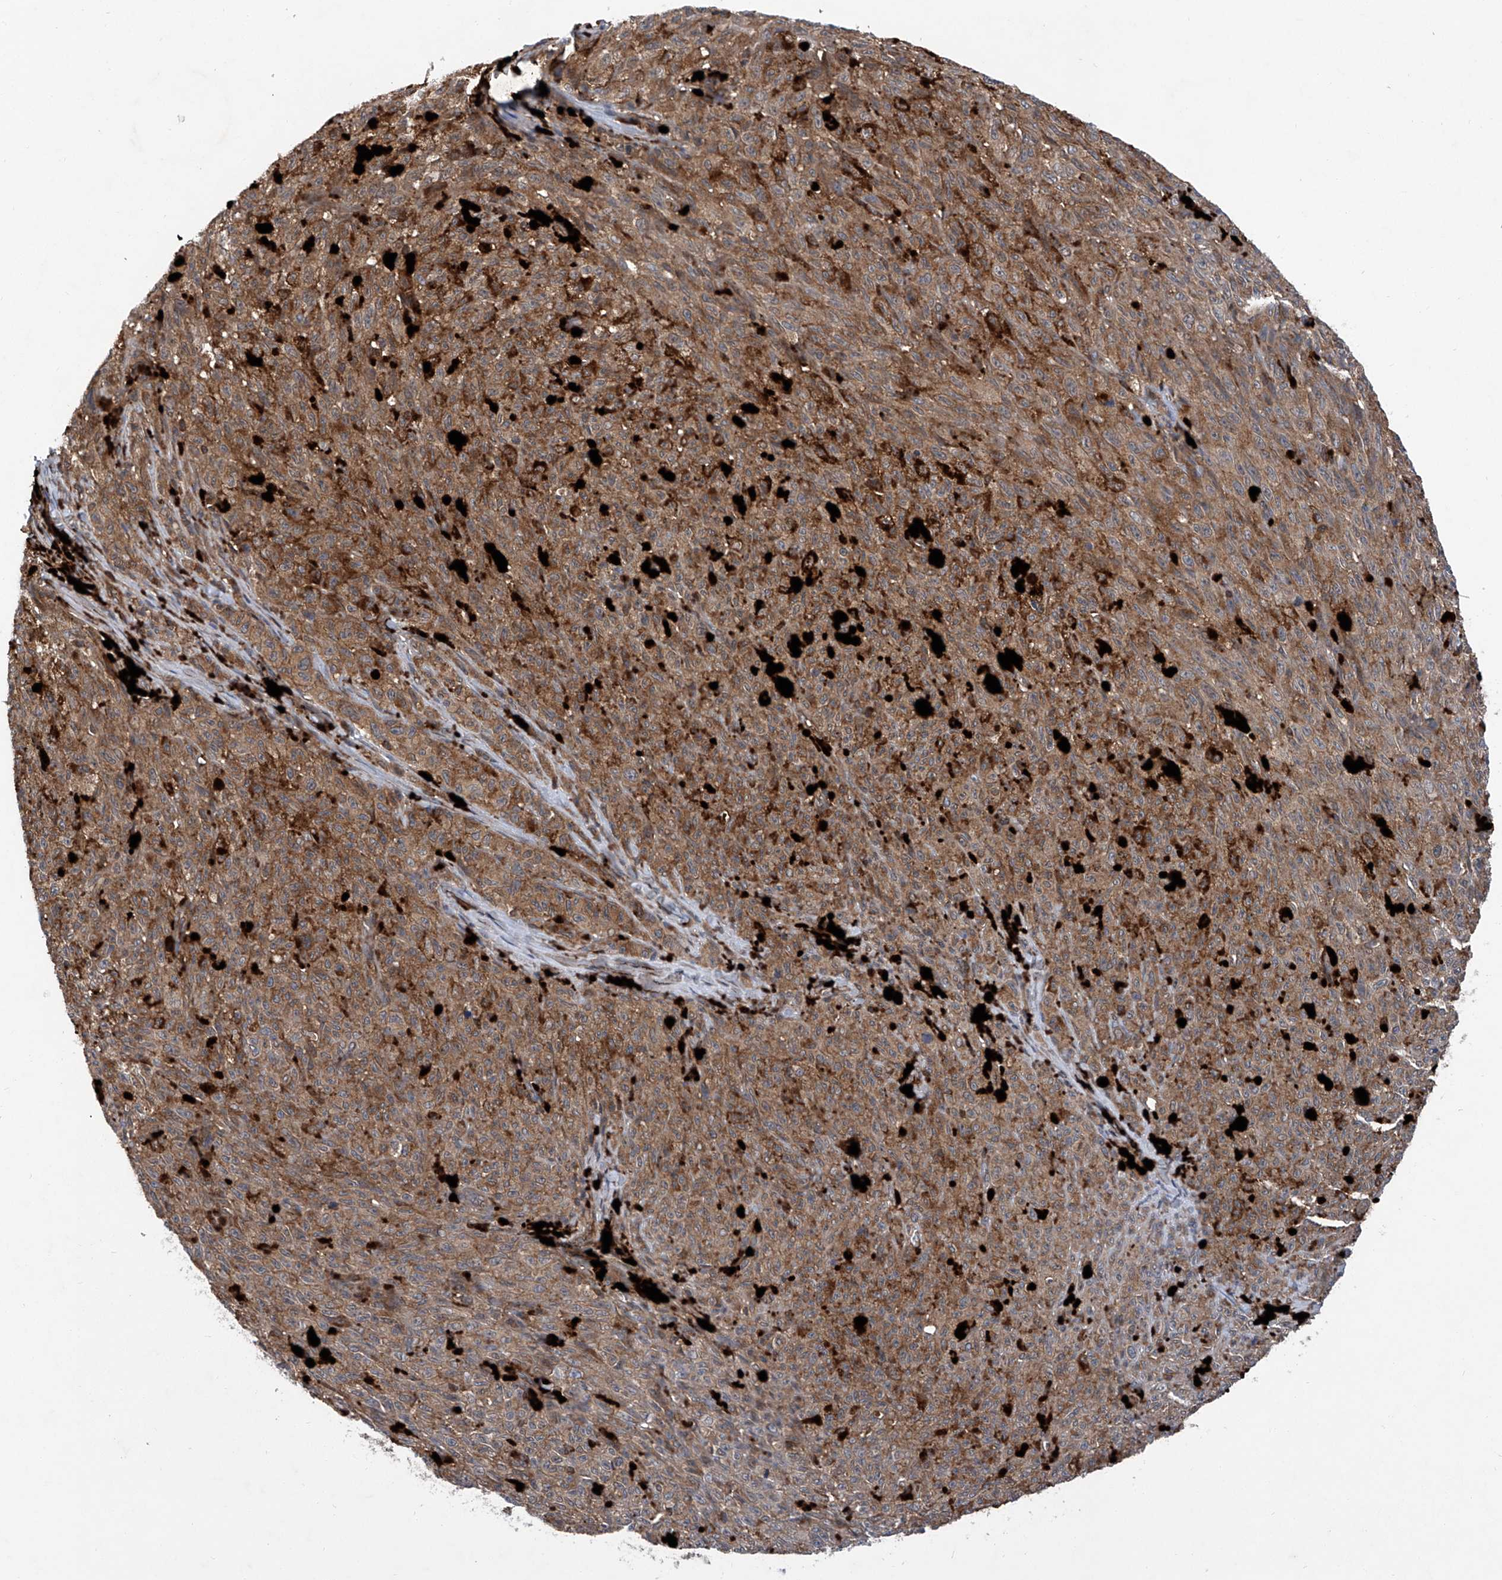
{"staining": {"intensity": "moderate", "quantity": ">75%", "location": "cytoplasmic/membranous"}, "tissue": "melanoma", "cell_type": "Tumor cells", "image_type": "cancer", "snomed": [{"axis": "morphology", "description": "Malignant melanoma, NOS"}, {"axis": "topography", "description": "Skin"}], "caption": "A medium amount of moderate cytoplasmic/membranous expression is present in about >75% of tumor cells in malignant melanoma tissue. Nuclei are stained in blue.", "gene": "ASCC3", "patient": {"sex": "female", "age": 82}}